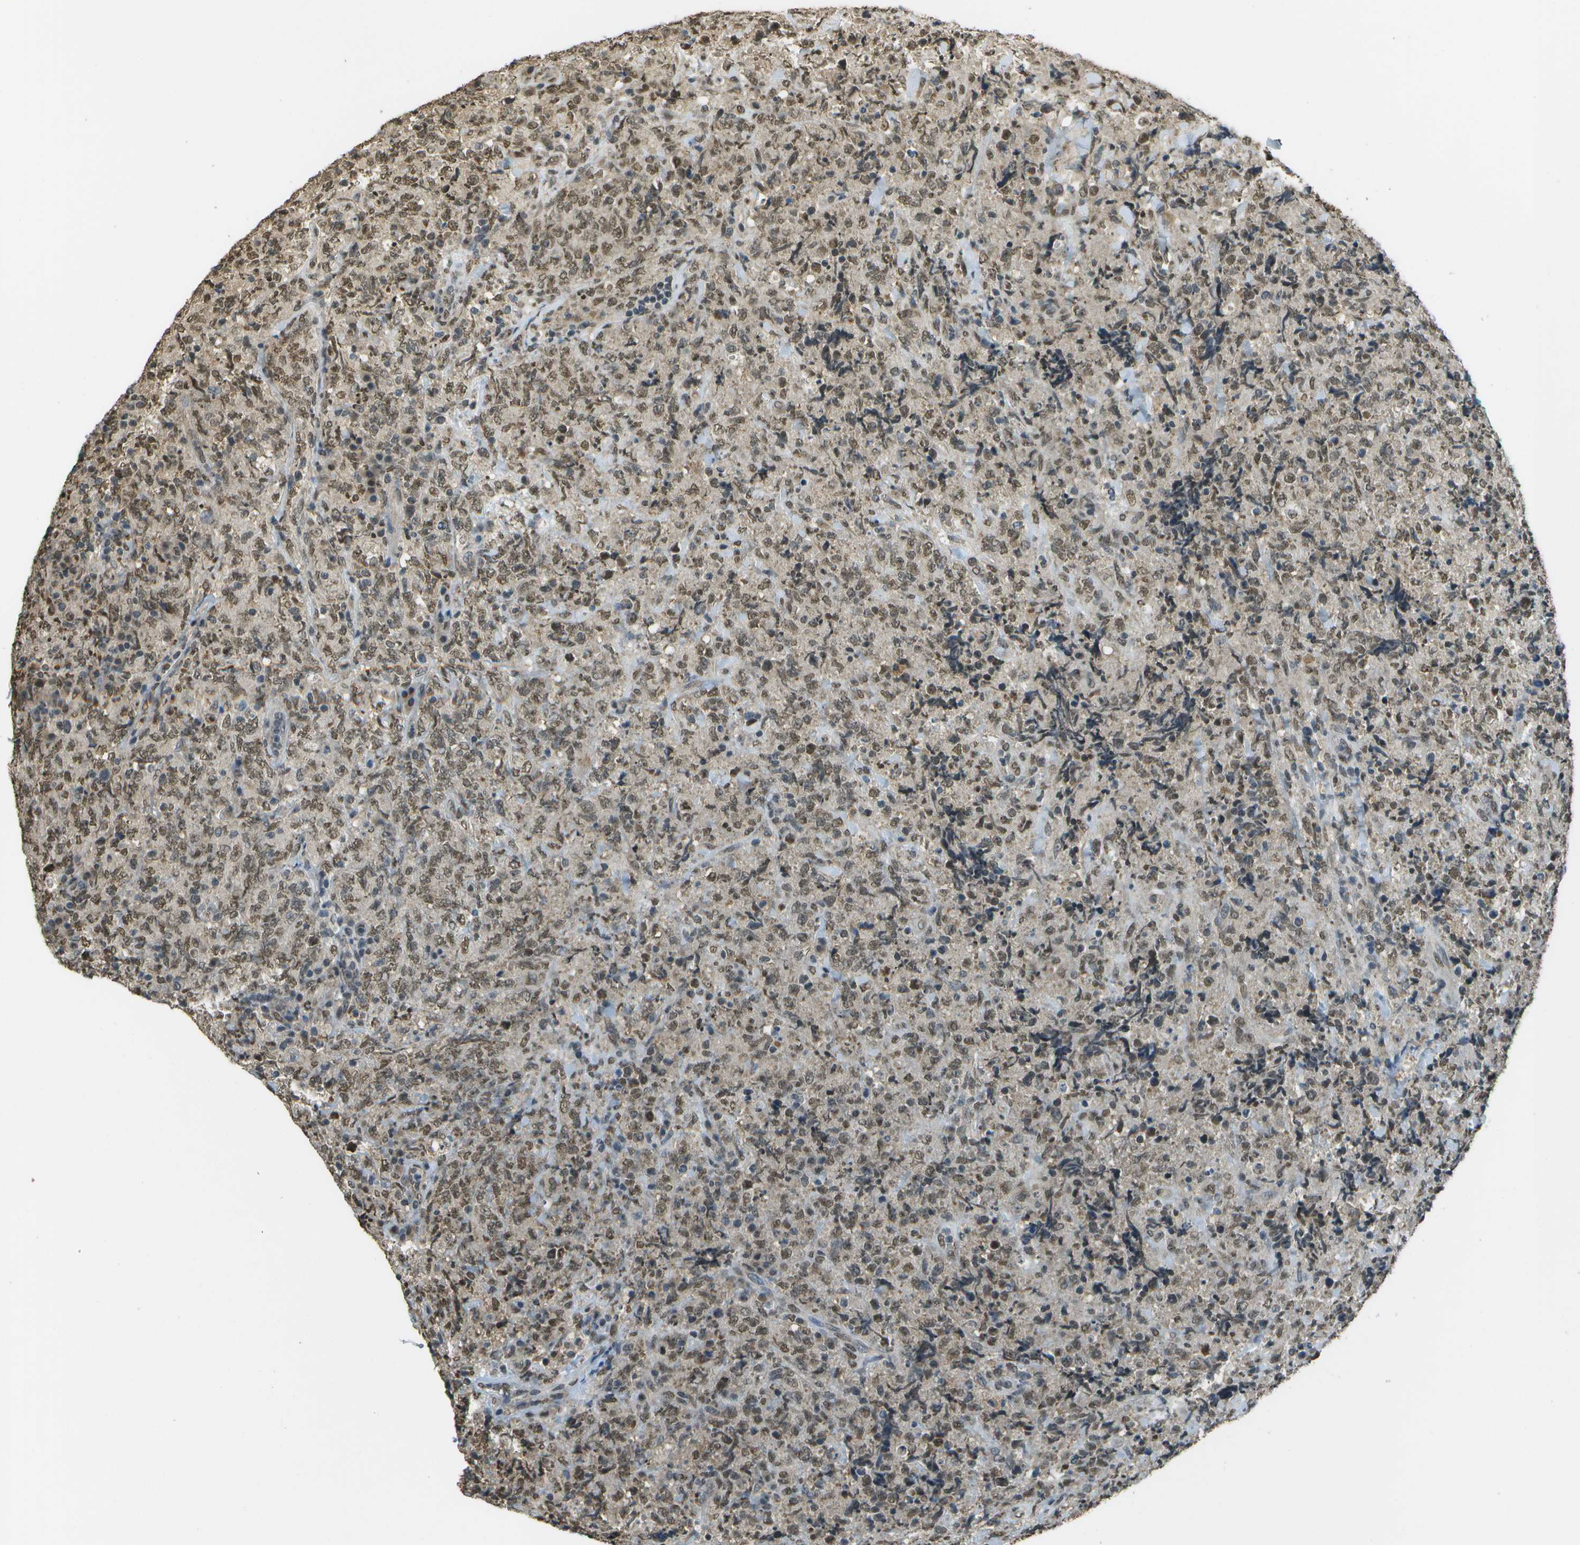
{"staining": {"intensity": "weak", "quantity": ">75%", "location": "nuclear"}, "tissue": "lymphoma", "cell_type": "Tumor cells", "image_type": "cancer", "snomed": [{"axis": "morphology", "description": "Malignant lymphoma, non-Hodgkin's type, High grade"}, {"axis": "topography", "description": "Tonsil"}], "caption": "High-power microscopy captured an immunohistochemistry histopathology image of lymphoma, revealing weak nuclear positivity in about >75% of tumor cells.", "gene": "ABL2", "patient": {"sex": "female", "age": 36}}